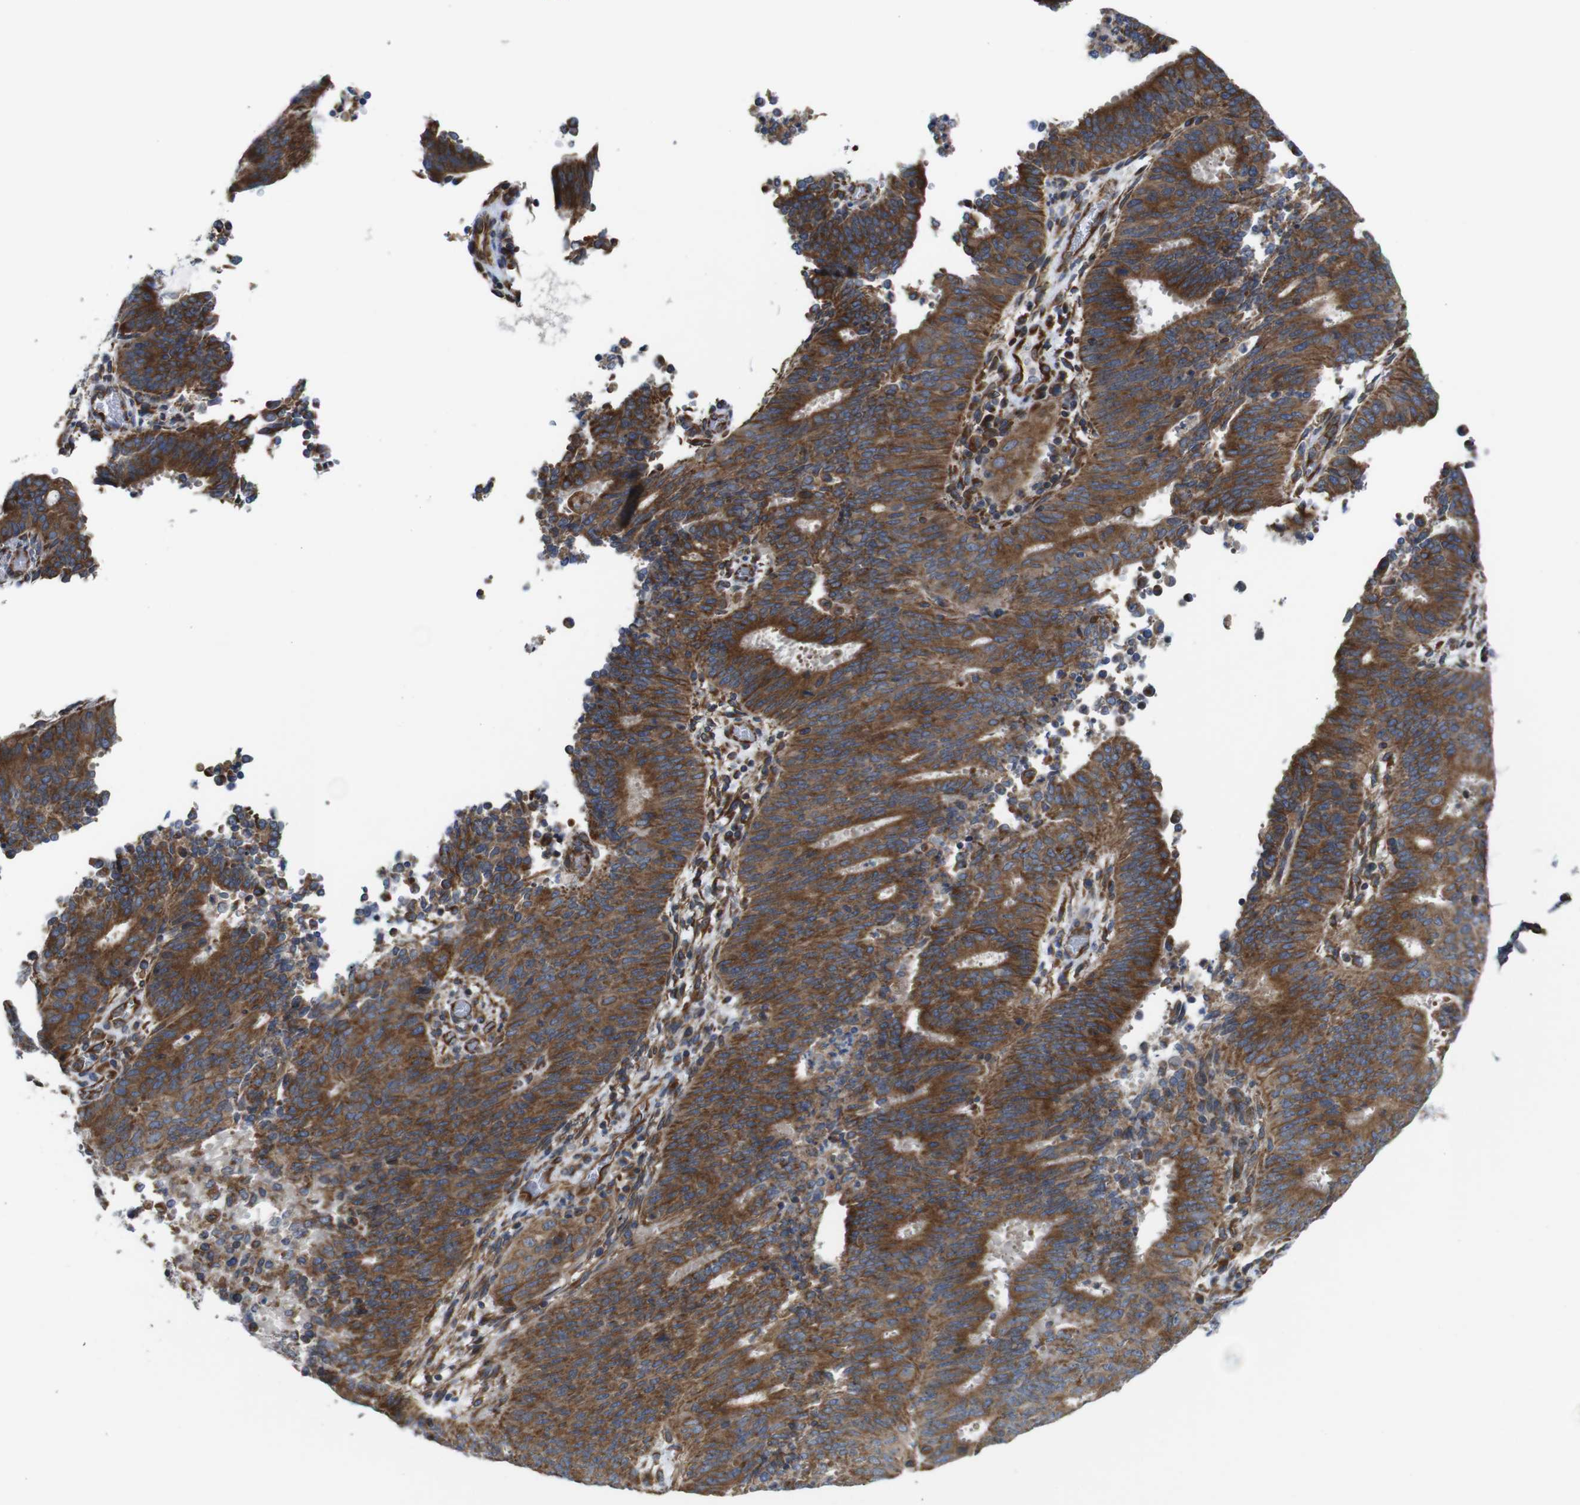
{"staining": {"intensity": "strong", "quantity": ">75%", "location": "cytoplasmic/membranous"}, "tissue": "cervical cancer", "cell_type": "Tumor cells", "image_type": "cancer", "snomed": [{"axis": "morphology", "description": "Adenocarcinoma, NOS"}, {"axis": "topography", "description": "Cervix"}], "caption": "About >75% of tumor cells in human adenocarcinoma (cervical) exhibit strong cytoplasmic/membranous protein expression as visualized by brown immunohistochemical staining.", "gene": "POMK", "patient": {"sex": "female", "age": 44}}